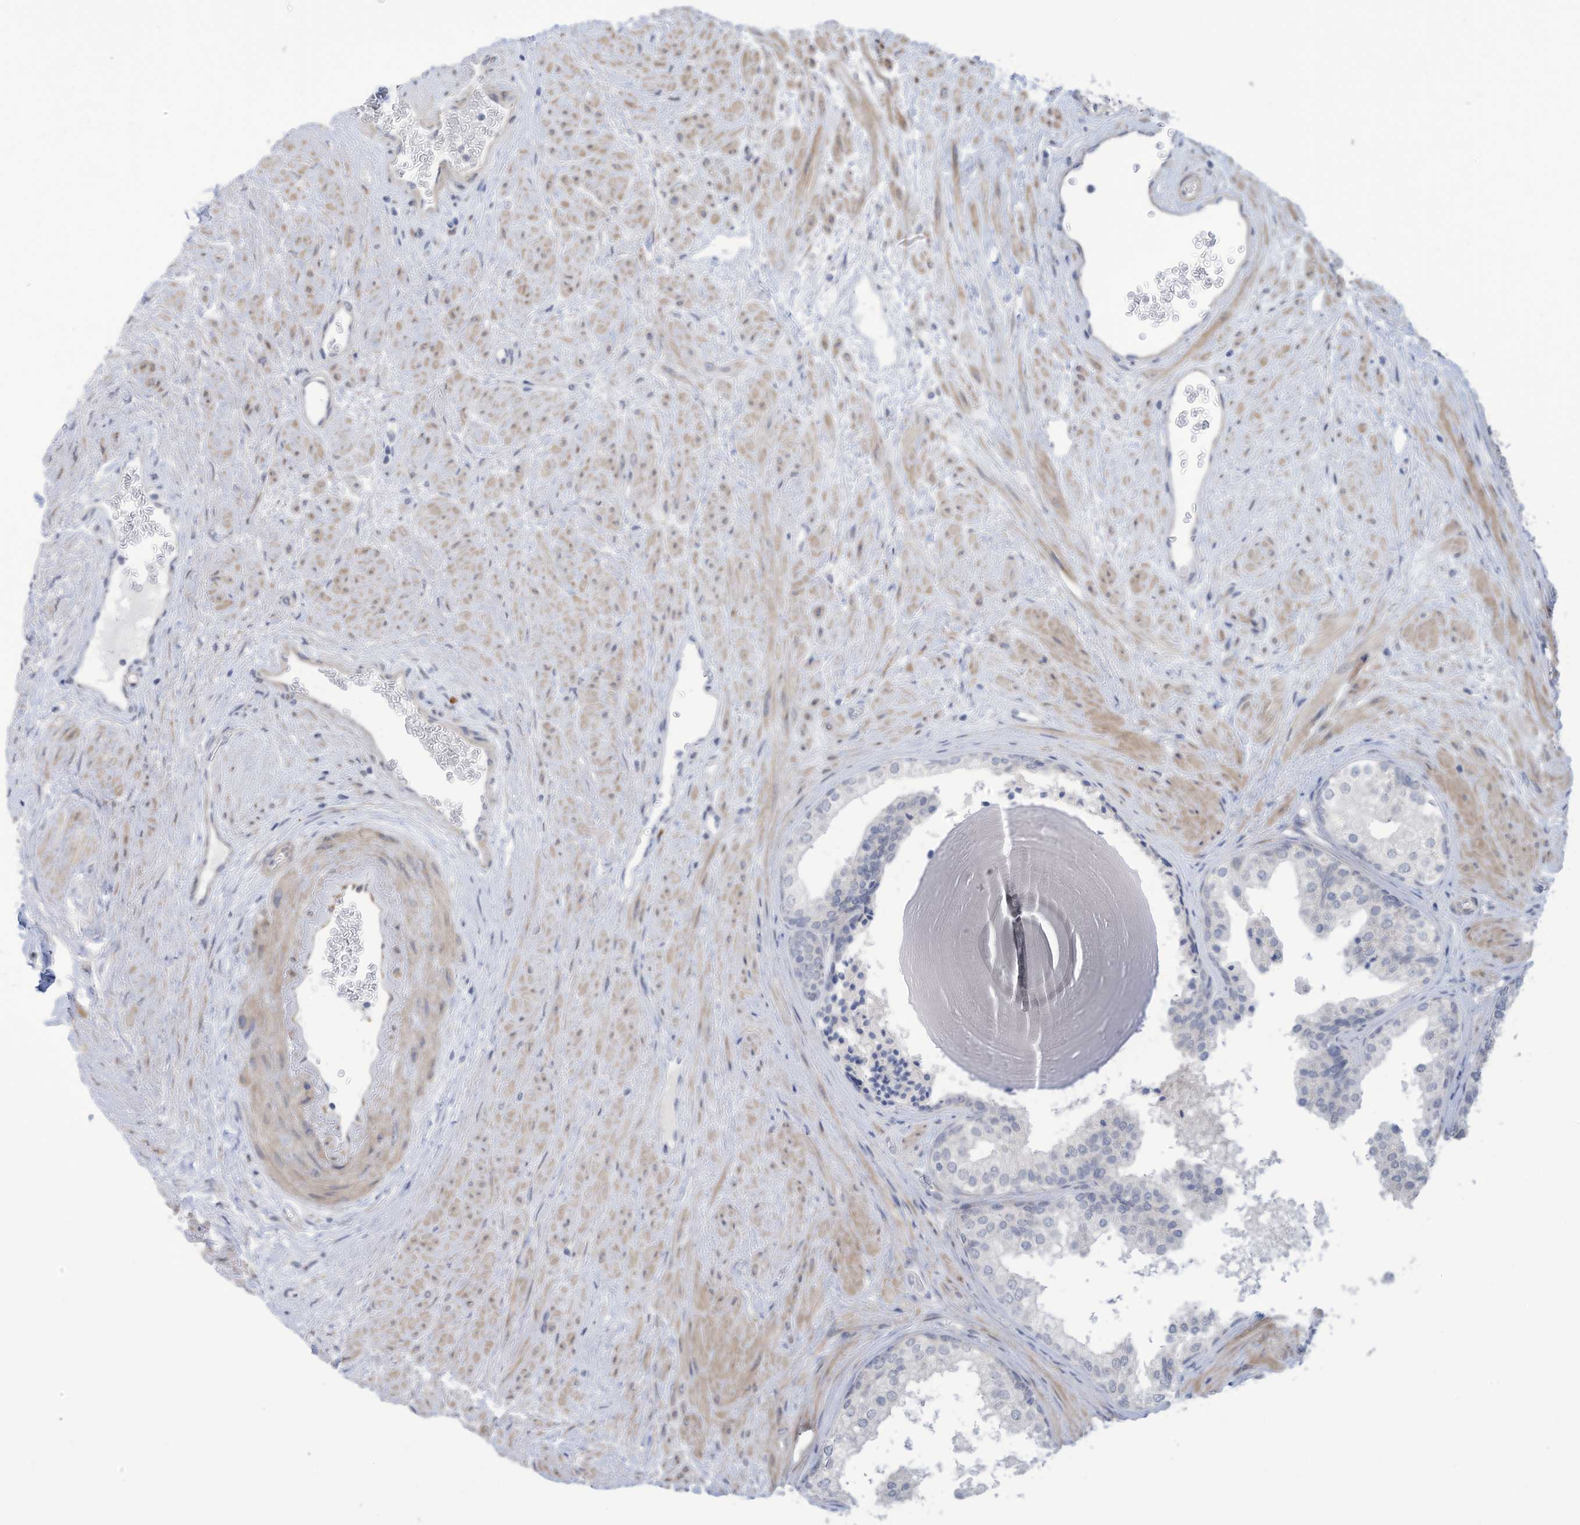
{"staining": {"intensity": "negative", "quantity": "none", "location": "none"}, "tissue": "prostate", "cell_type": "Glandular cells", "image_type": "normal", "snomed": [{"axis": "morphology", "description": "Normal tissue, NOS"}, {"axis": "topography", "description": "Prostate"}], "caption": "Immunohistochemistry (IHC) of normal prostate shows no expression in glandular cells. (Stains: DAB (3,3'-diaminobenzidine) immunohistochemistry with hematoxylin counter stain, Microscopy: brightfield microscopy at high magnification).", "gene": "ZNF292", "patient": {"sex": "male", "age": 48}}